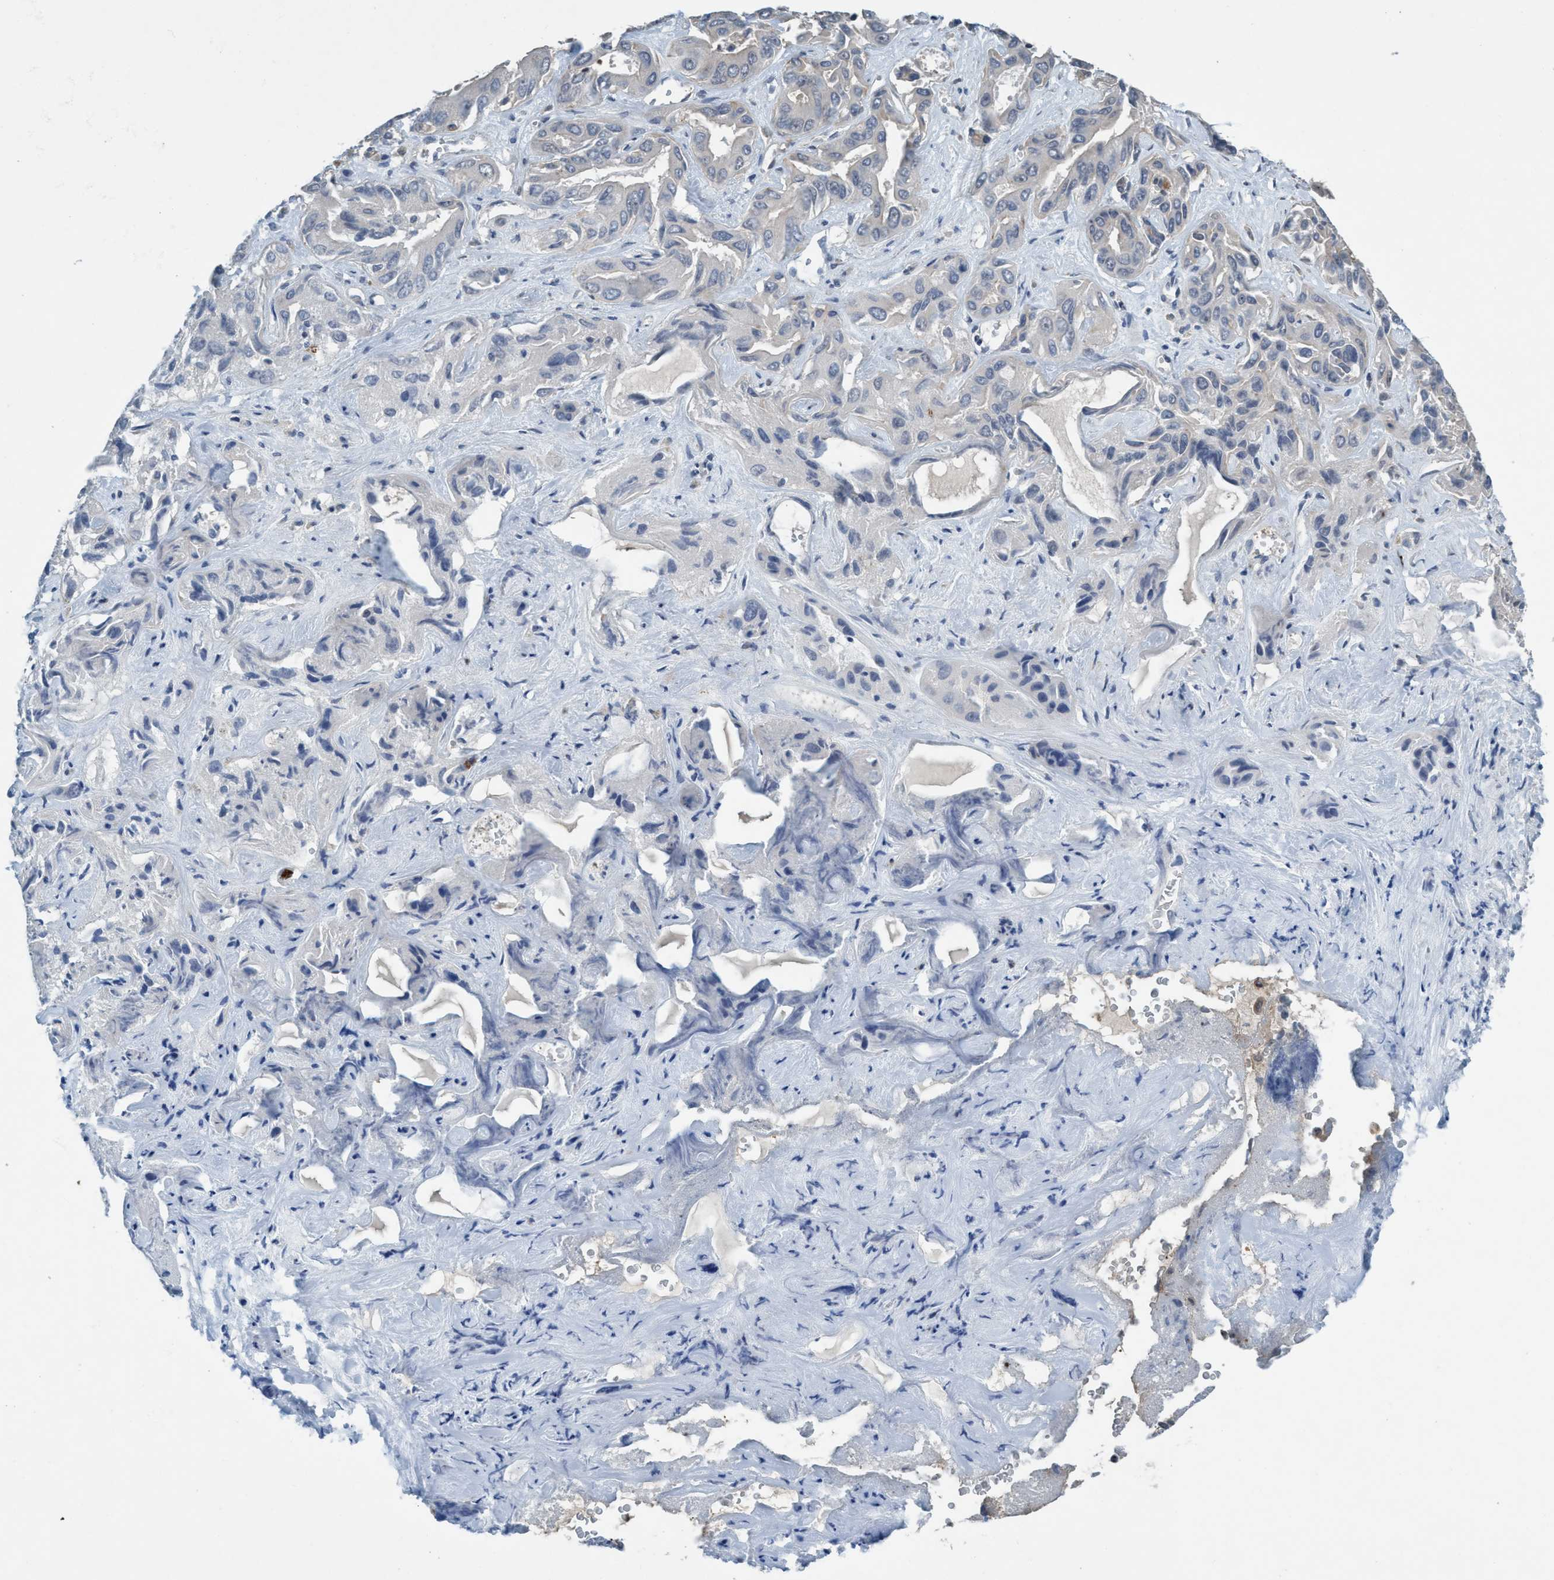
{"staining": {"intensity": "negative", "quantity": "none", "location": "none"}, "tissue": "liver cancer", "cell_type": "Tumor cells", "image_type": "cancer", "snomed": [{"axis": "morphology", "description": "Cholangiocarcinoma"}, {"axis": "topography", "description": "Liver"}], "caption": "Immunohistochemistry micrograph of cholangiocarcinoma (liver) stained for a protein (brown), which reveals no positivity in tumor cells. (Brightfield microscopy of DAB immunohistochemistry (IHC) at high magnification).", "gene": "NISCH", "patient": {"sex": "female", "age": 52}}